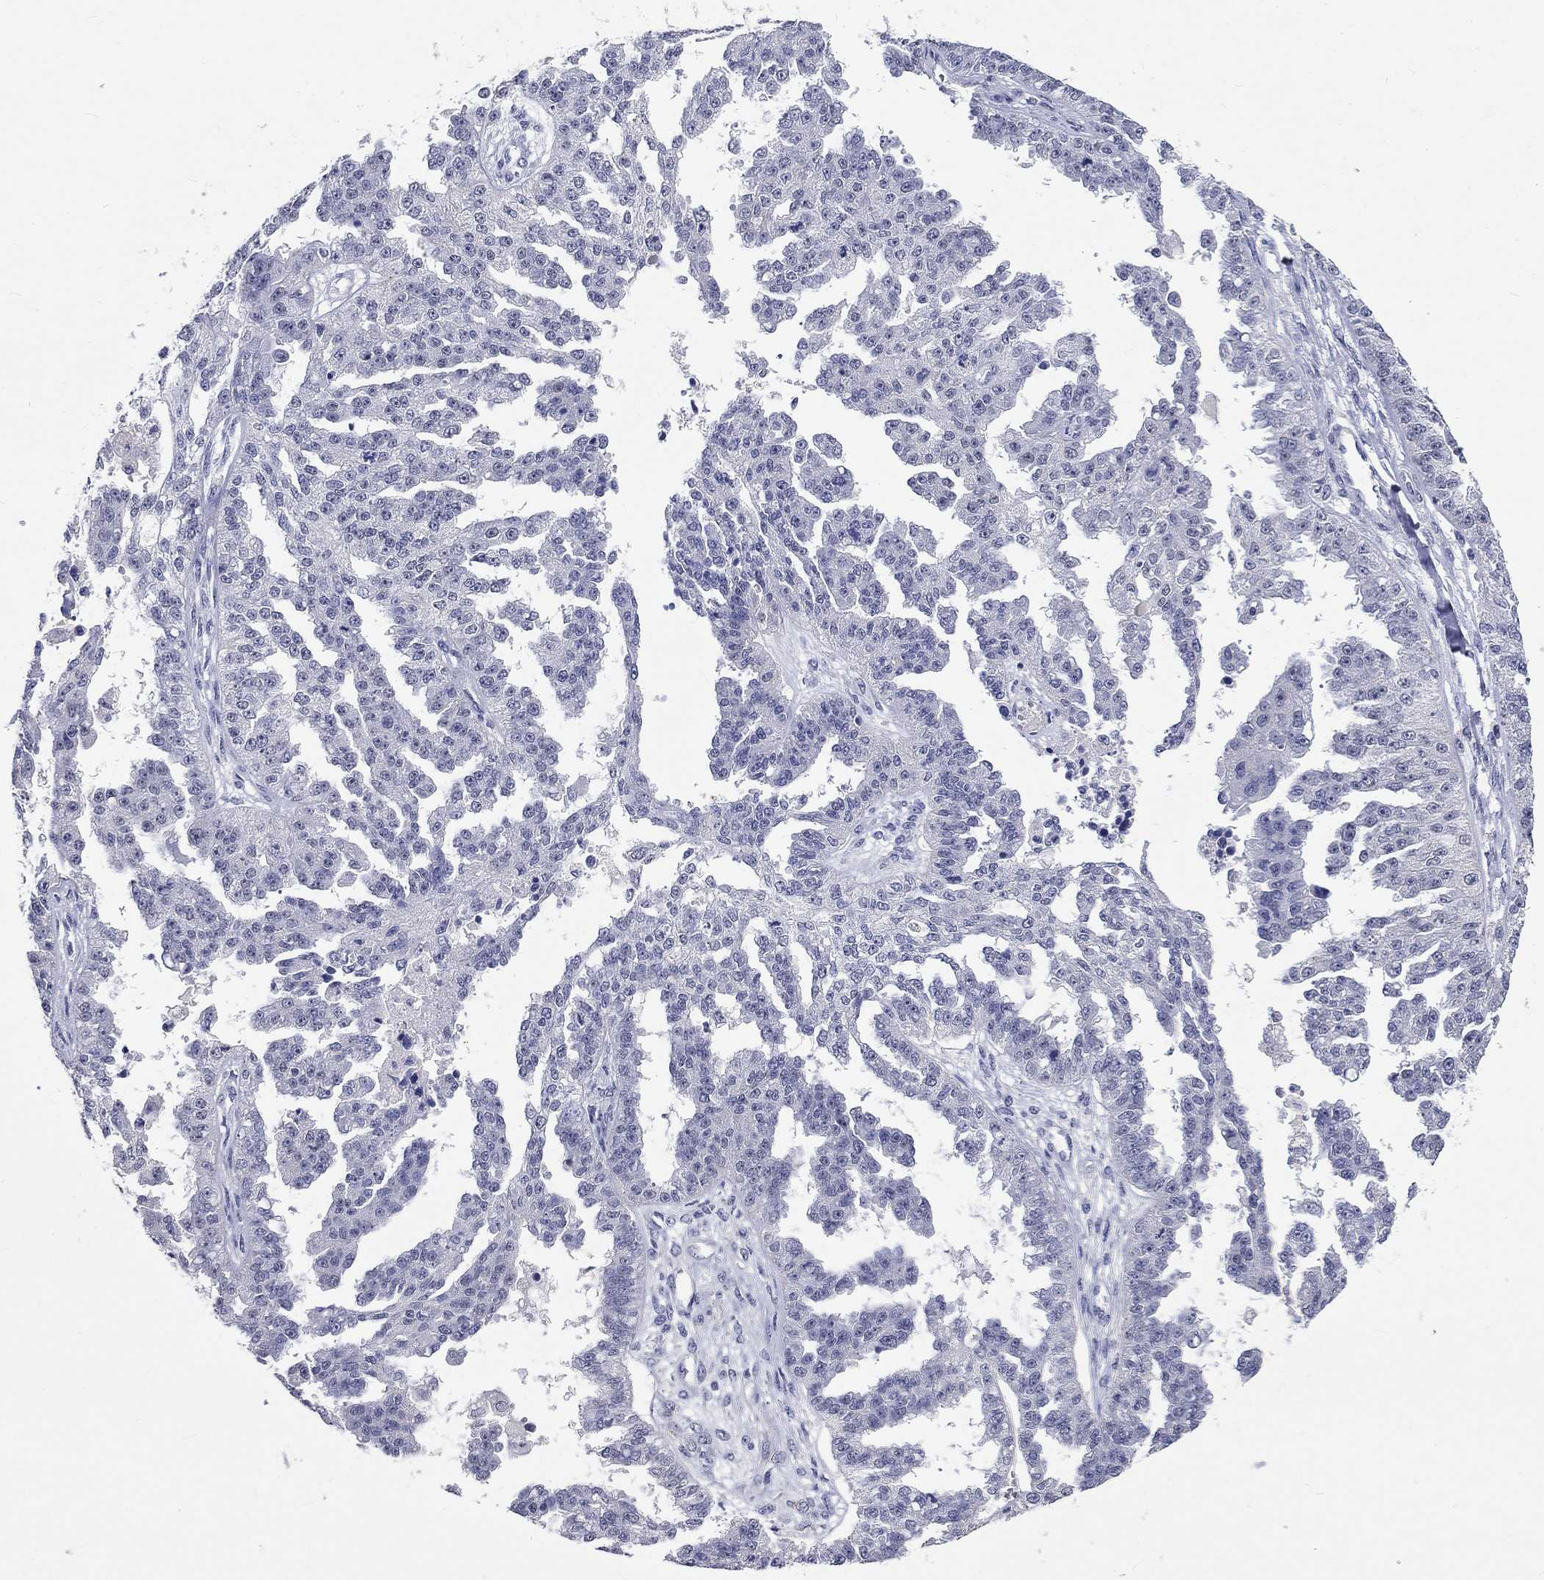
{"staining": {"intensity": "negative", "quantity": "none", "location": "none"}, "tissue": "ovarian cancer", "cell_type": "Tumor cells", "image_type": "cancer", "snomed": [{"axis": "morphology", "description": "Cystadenocarcinoma, serous, NOS"}, {"axis": "topography", "description": "Ovary"}], "caption": "This is an immunohistochemistry (IHC) micrograph of ovarian cancer. There is no expression in tumor cells.", "gene": "GRIN1", "patient": {"sex": "female", "age": 58}}